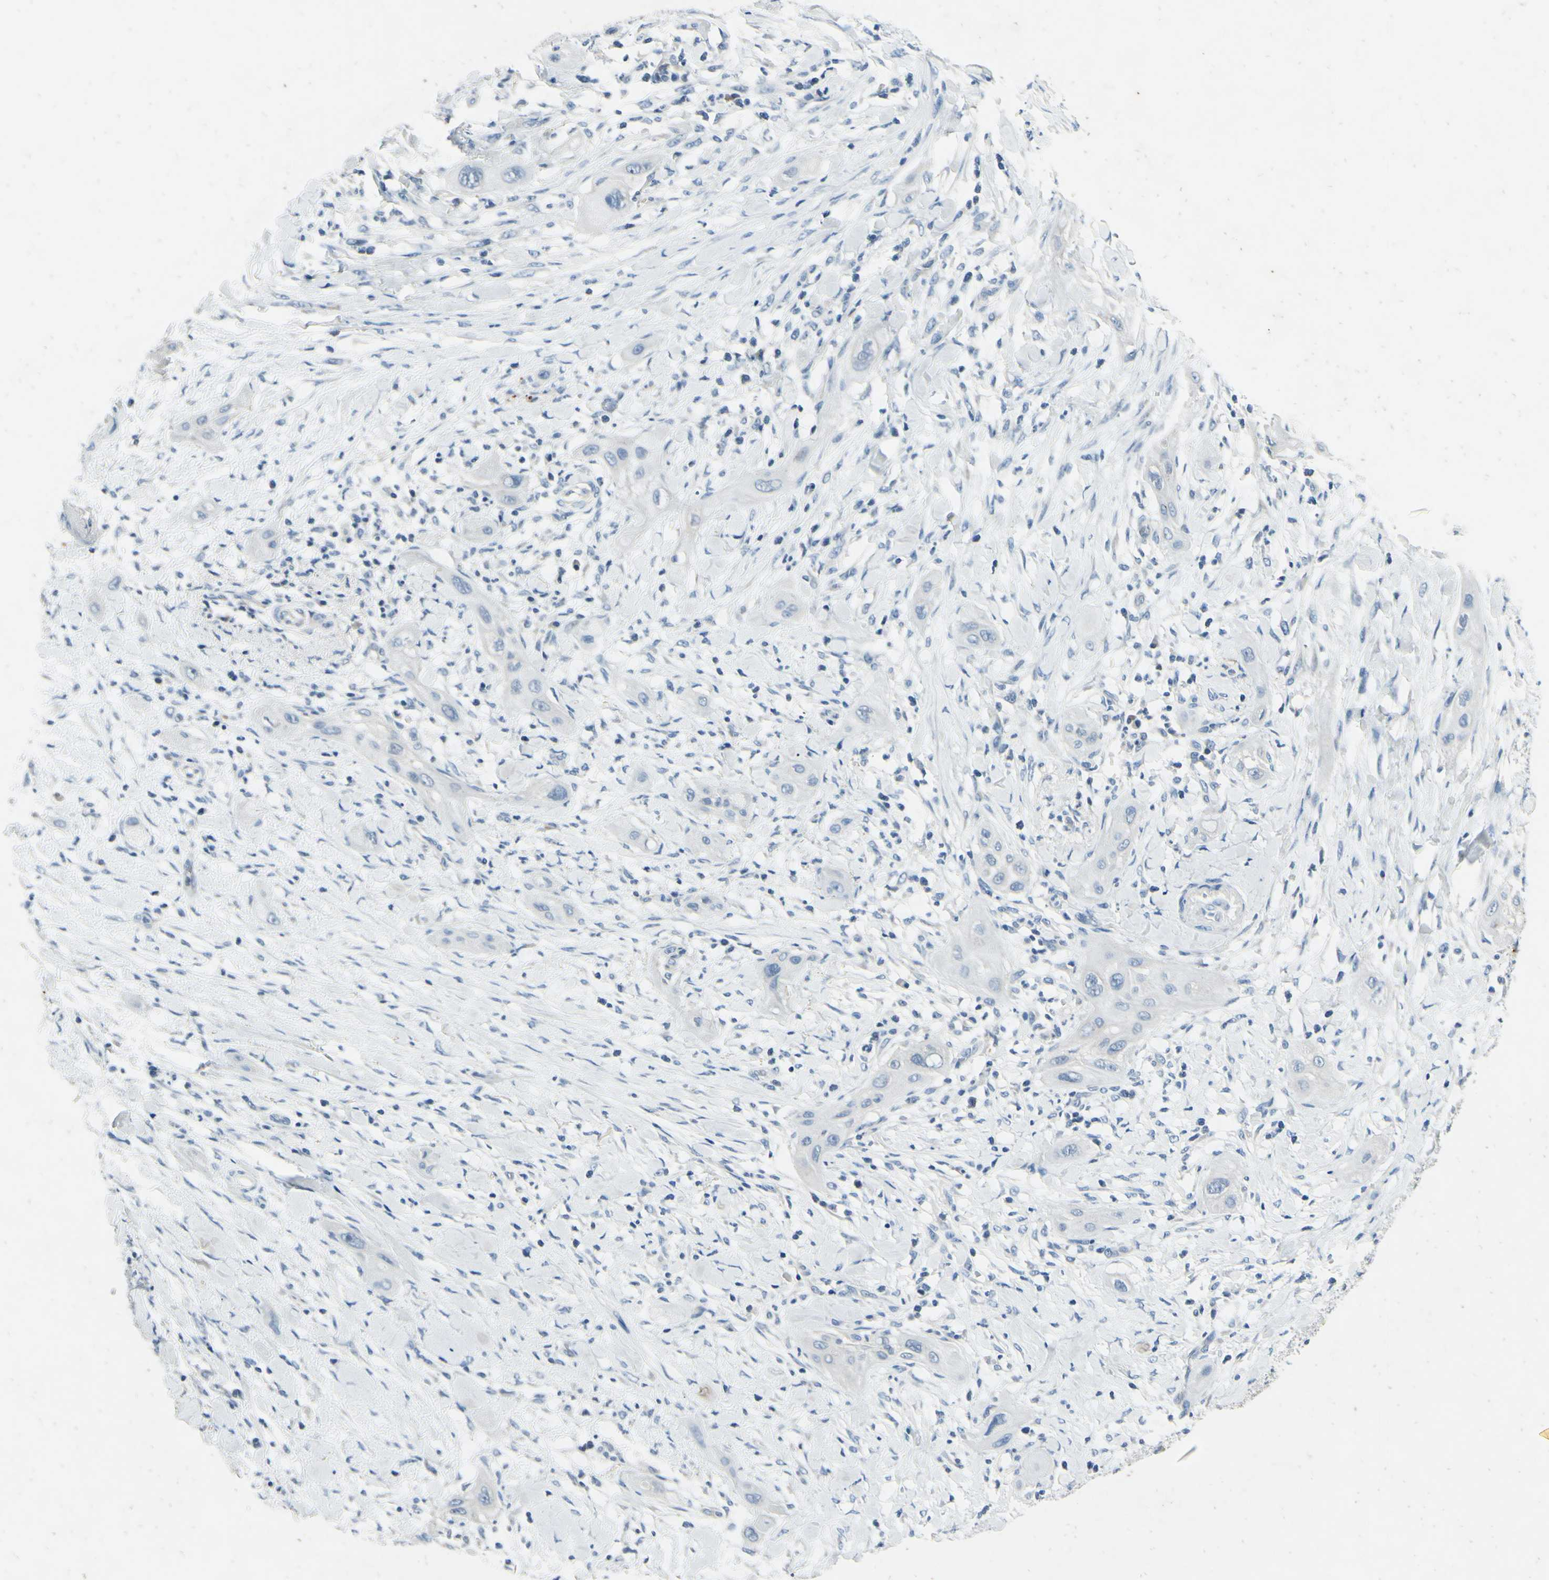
{"staining": {"intensity": "negative", "quantity": "none", "location": "none"}, "tissue": "lung cancer", "cell_type": "Tumor cells", "image_type": "cancer", "snomed": [{"axis": "morphology", "description": "Squamous cell carcinoma, NOS"}, {"axis": "topography", "description": "Lung"}], "caption": "This image is of squamous cell carcinoma (lung) stained with immunohistochemistry (IHC) to label a protein in brown with the nuclei are counter-stained blue. There is no positivity in tumor cells.", "gene": "SNAP91", "patient": {"sex": "female", "age": 47}}